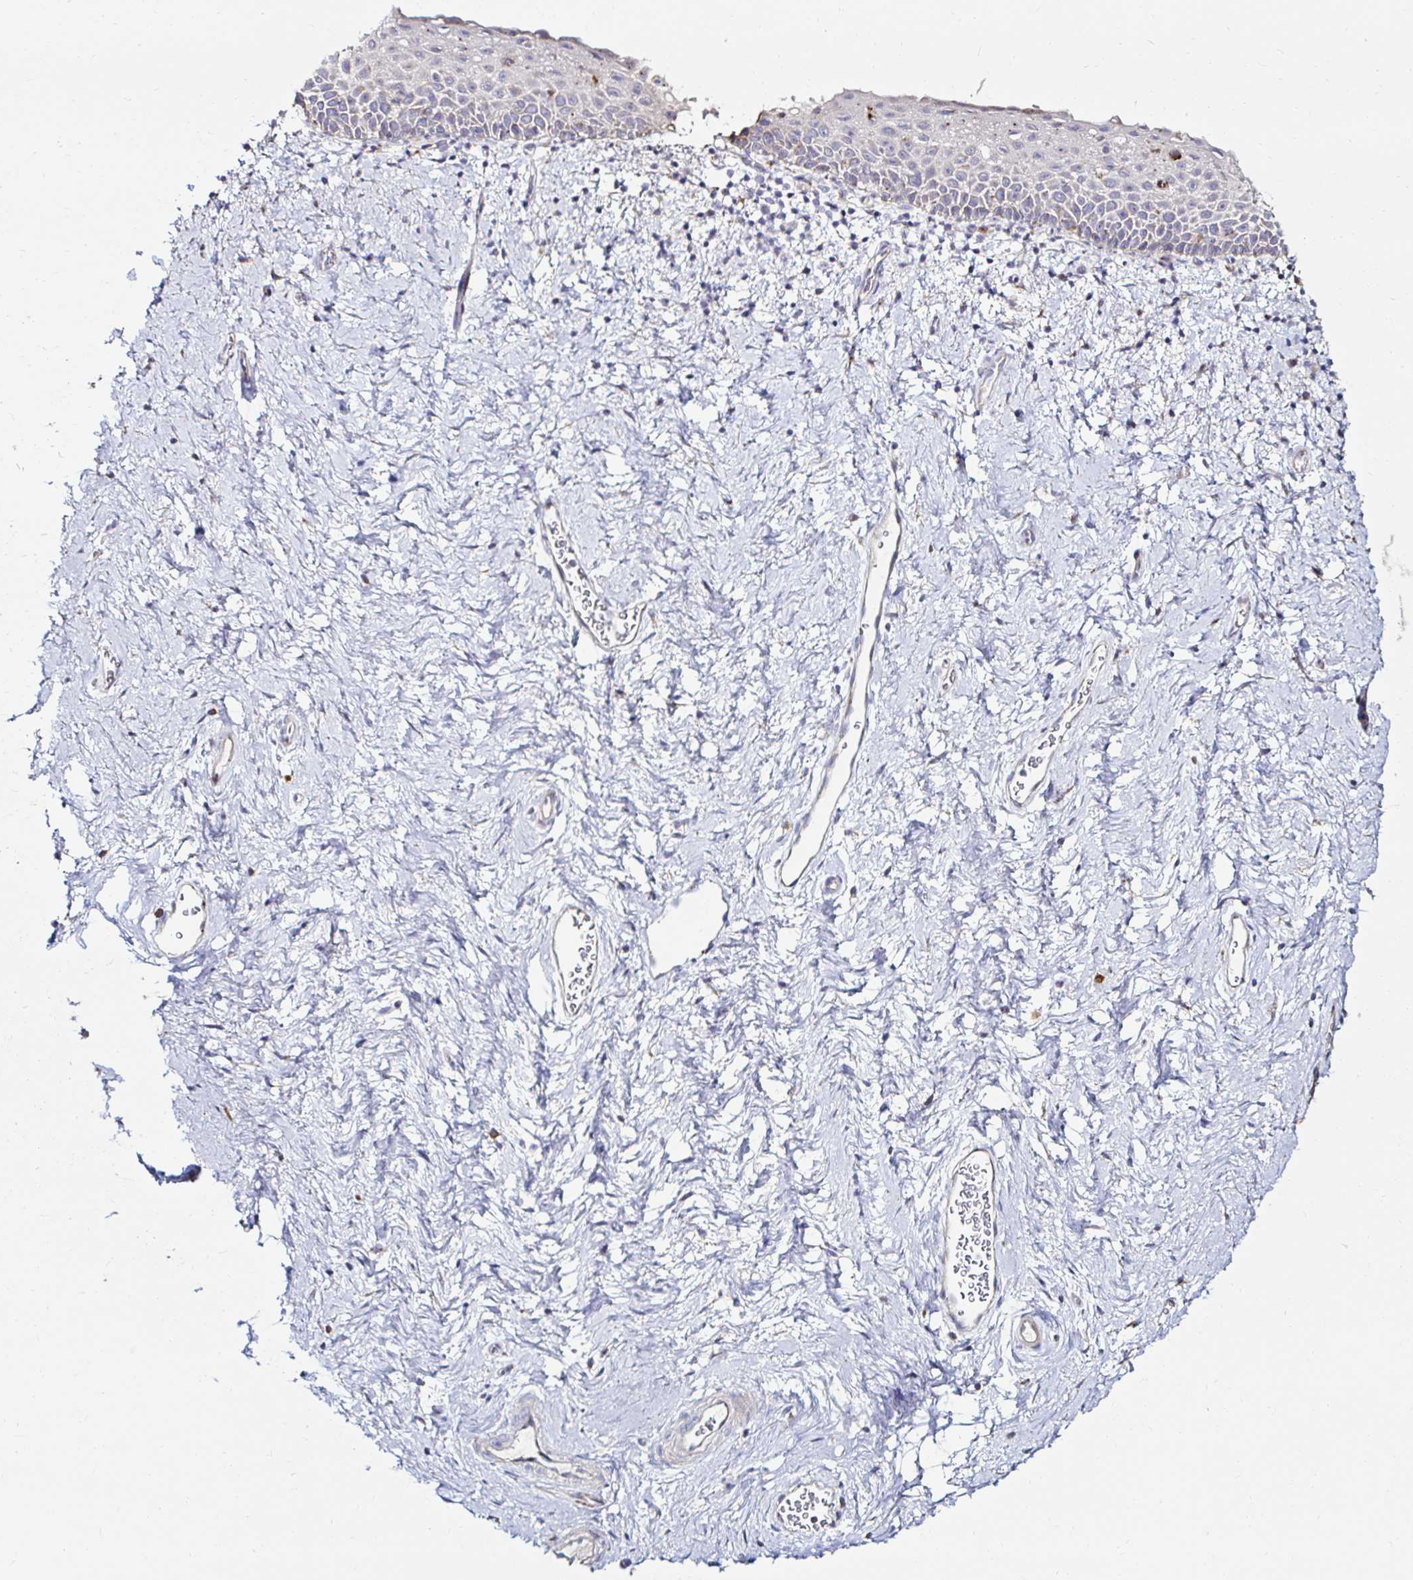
{"staining": {"intensity": "negative", "quantity": "none", "location": "none"}, "tissue": "vagina", "cell_type": "Squamous epithelial cells", "image_type": "normal", "snomed": [{"axis": "morphology", "description": "Normal tissue, NOS"}, {"axis": "topography", "description": "Vagina"}], "caption": "Protein analysis of benign vagina exhibits no significant expression in squamous epithelial cells. (DAB immunohistochemistry with hematoxylin counter stain).", "gene": "GALNS", "patient": {"sex": "female", "age": 61}}